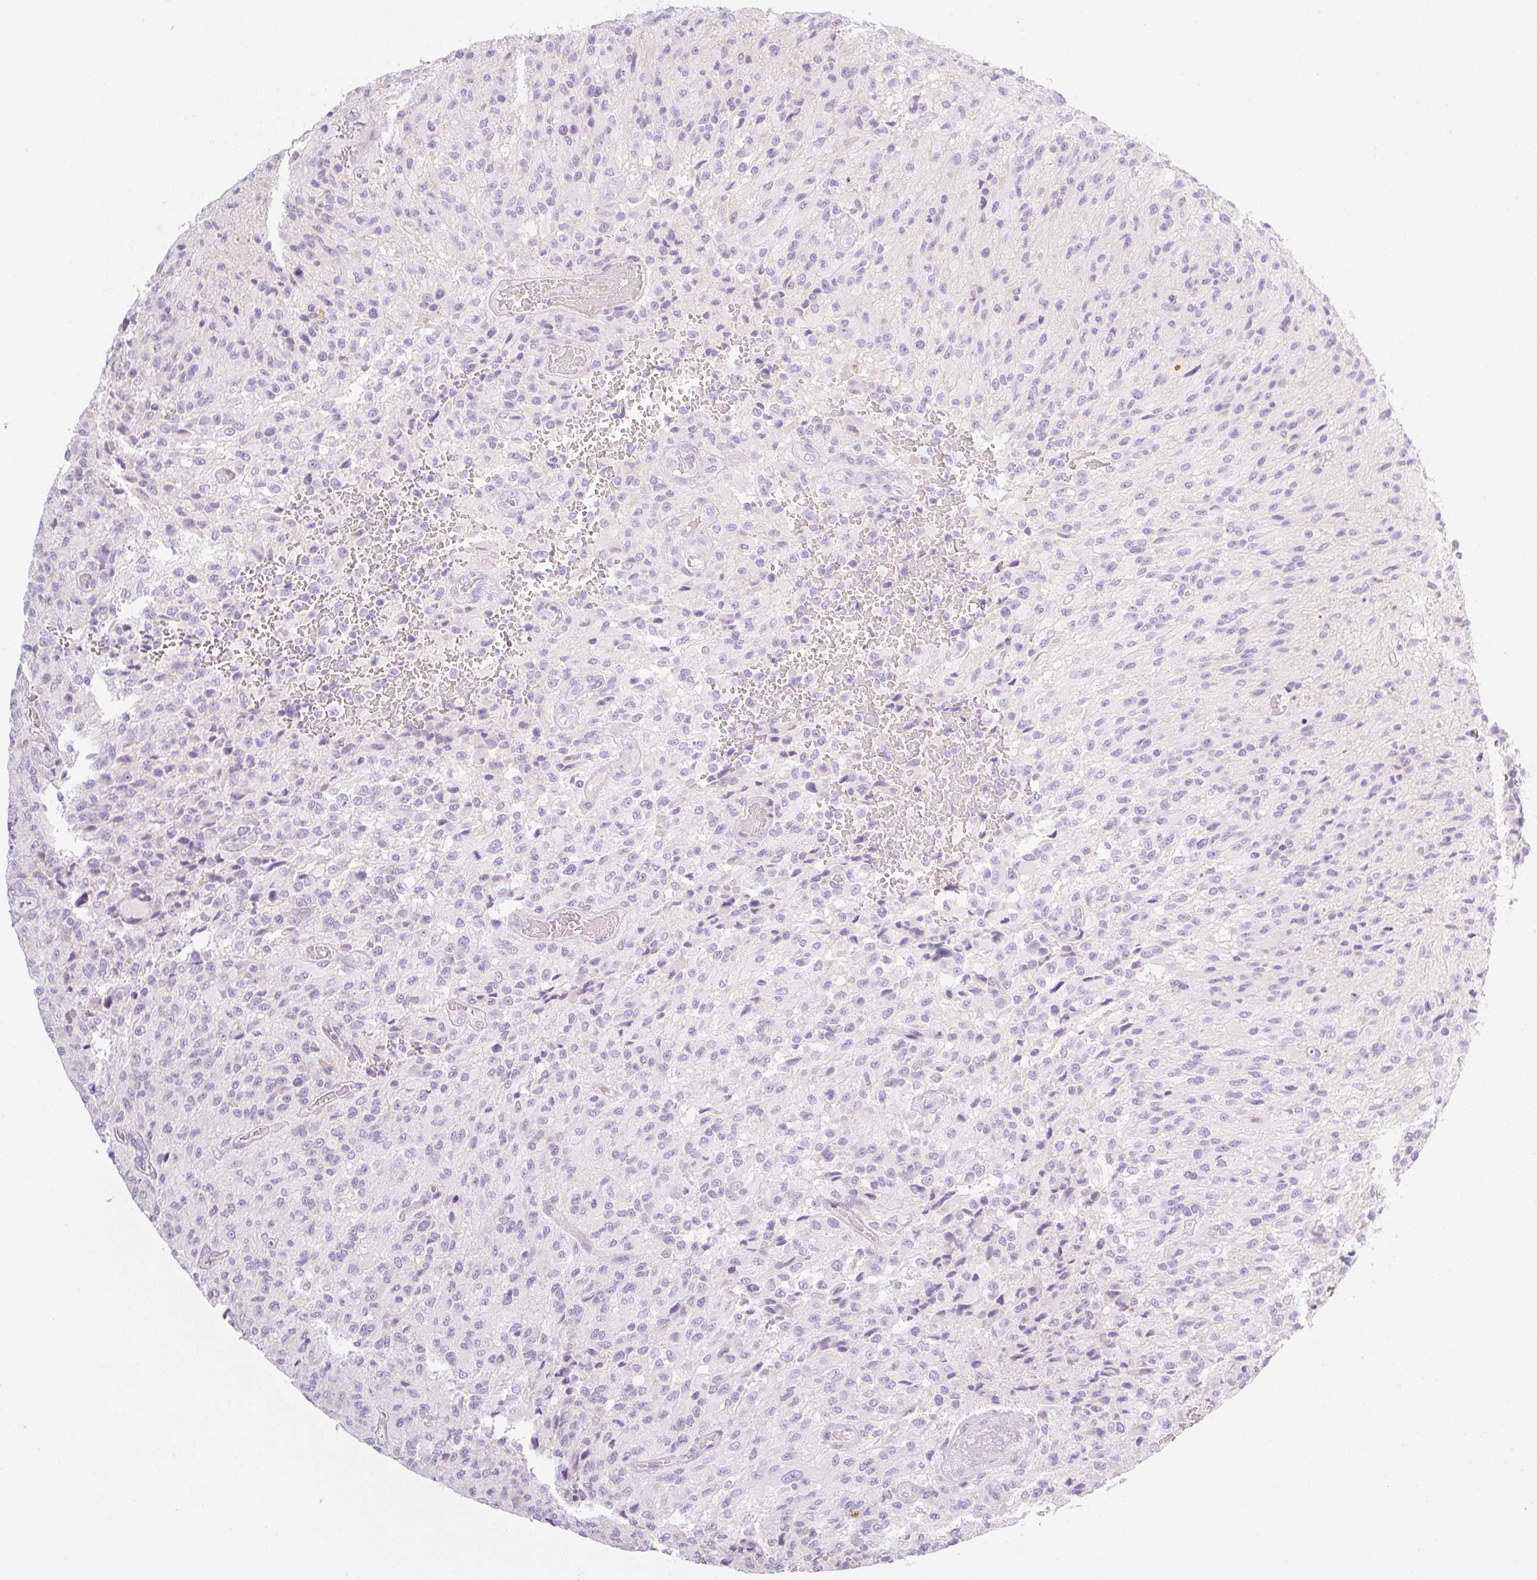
{"staining": {"intensity": "negative", "quantity": "none", "location": "none"}, "tissue": "glioma", "cell_type": "Tumor cells", "image_type": "cancer", "snomed": [{"axis": "morphology", "description": "Normal tissue, NOS"}, {"axis": "morphology", "description": "Glioma, malignant, High grade"}, {"axis": "topography", "description": "Cerebral cortex"}], "caption": "Tumor cells are negative for protein expression in human high-grade glioma (malignant). (Stains: DAB (3,3'-diaminobenzidine) immunohistochemistry (IHC) with hematoxylin counter stain, Microscopy: brightfield microscopy at high magnification).", "gene": "MIA2", "patient": {"sex": "male", "age": 56}}